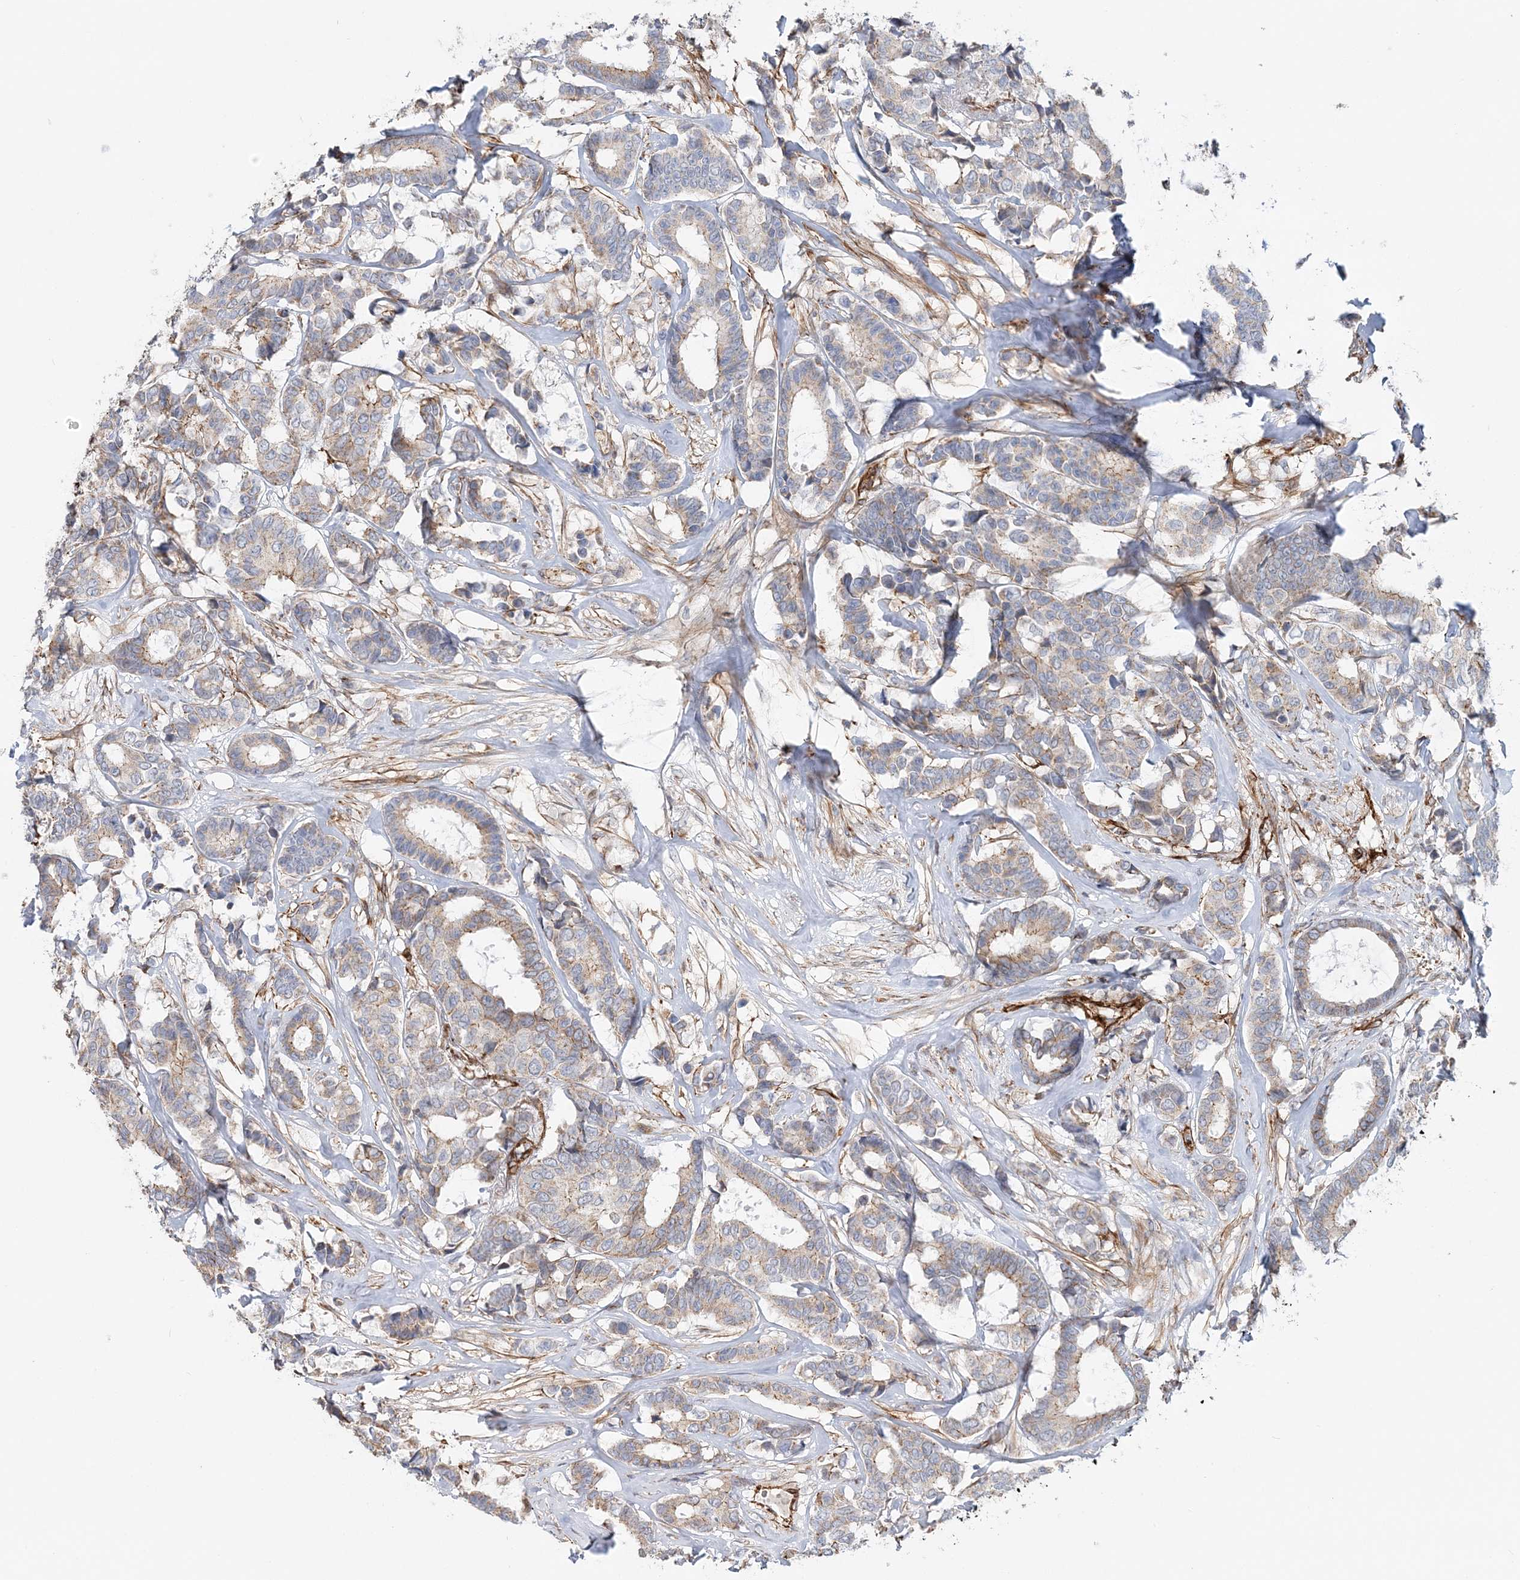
{"staining": {"intensity": "weak", "quantity": "<25%", "location": "cytoplasmic/membranous"}, "tissue": "breast cancer", "cell_type": "Tumor cells", "image_type": "cancer", "snomed": [{"axis": "morphology", "description": "Duct carcinoma"}, {"axis": "topography", "description": "Breast"}], "caption": "This is an immunohistochemistry (IHC) image of human breast cancer. There is no expression in tumor cells.", "gene": "AFAP1L2", "patient": {"sex": "female", "age": 87}}